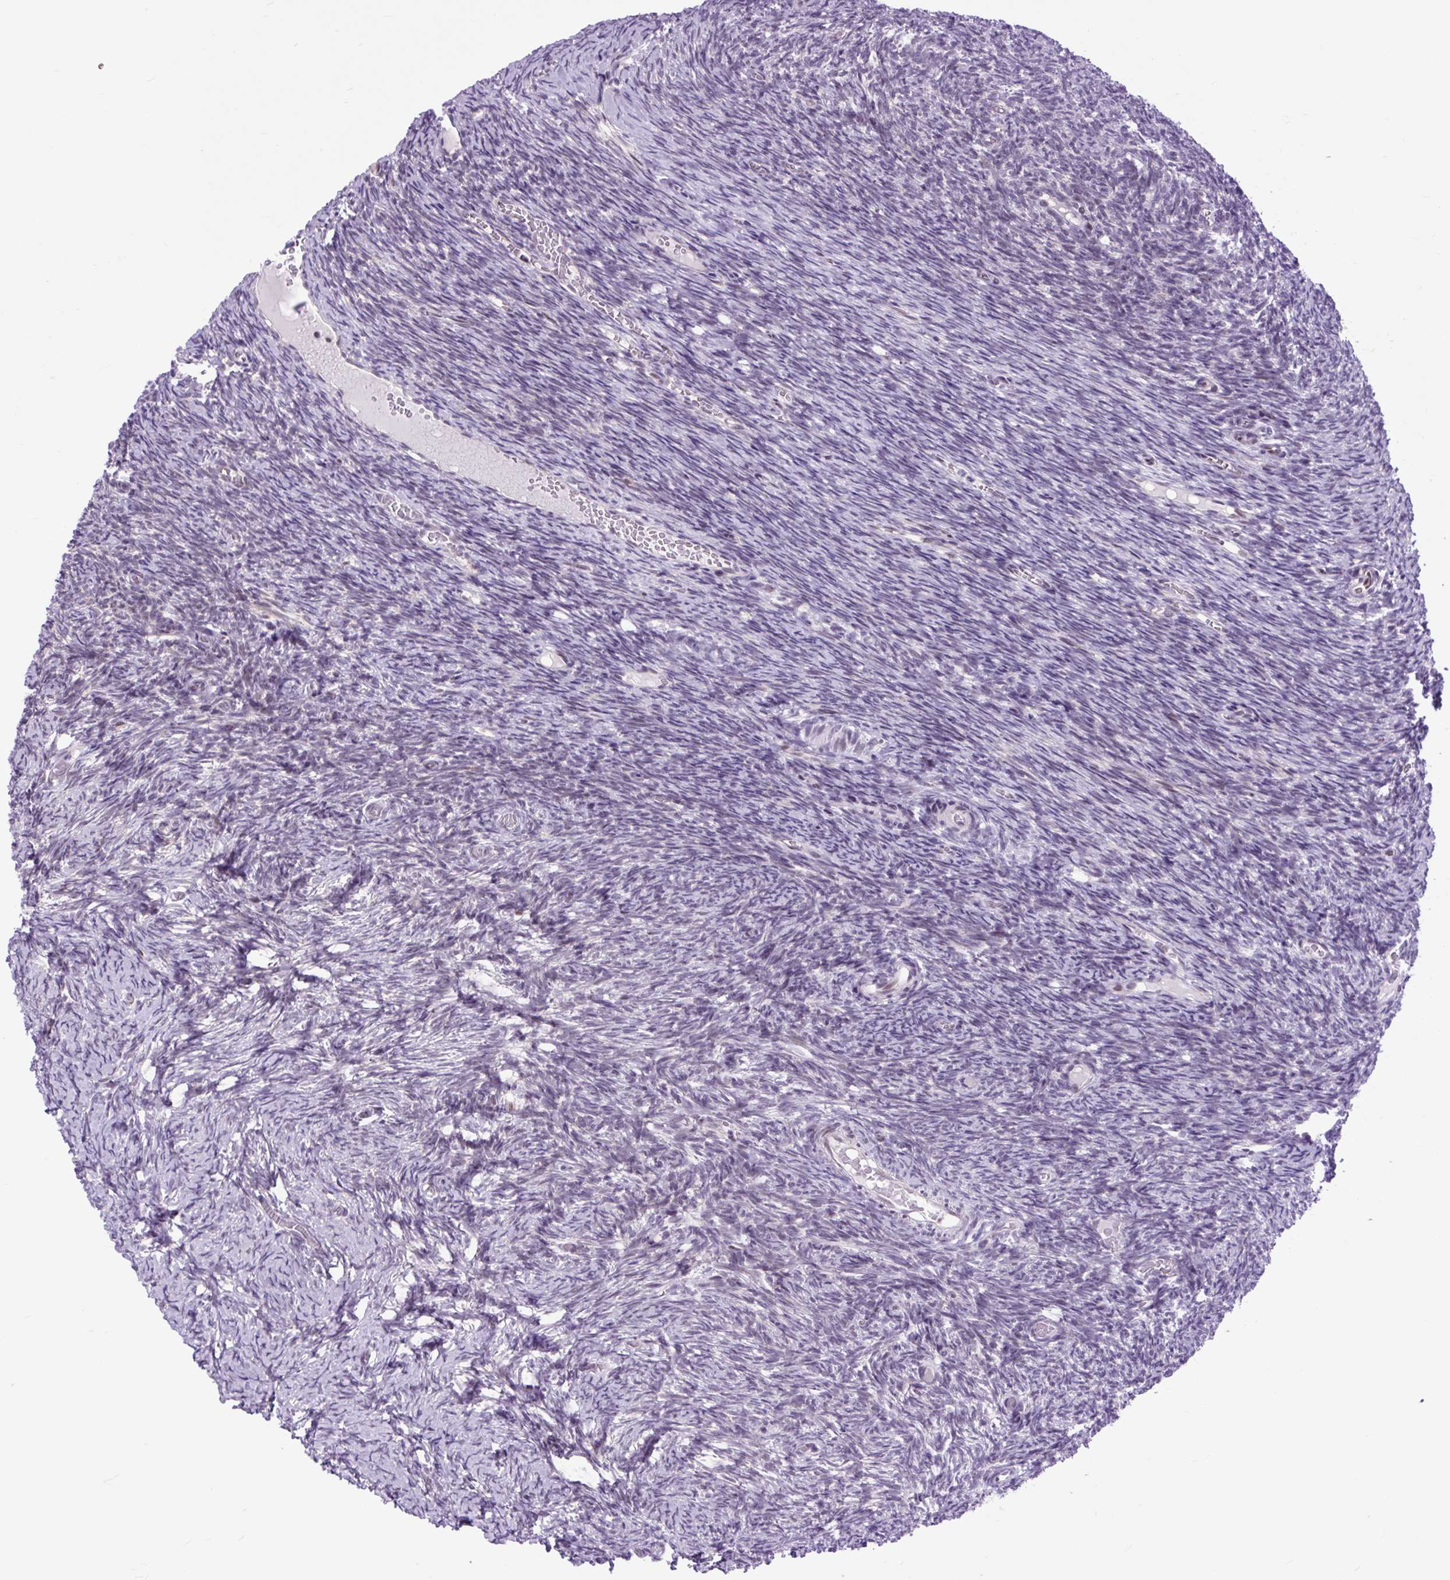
{"staining": {"intensity": "negative", "quantity": "none", "location": "none"}, "tissue": "ovary", "cell_type": "Follicle cells", "image_type": "normal", "snomed": [{"axis": "morphology", "description": "Normal tissue, NOS"}, {"axis": "topography", "description": "Ovary"}], "caption": "IHC micrograph of benign ovary: ovary stained with DAB (3,3'-diaminobenzidine) reveals no significant protein expression in follicle cells.", "gene": "CLK2", "patient": {"sex": "female", "age": 39}}